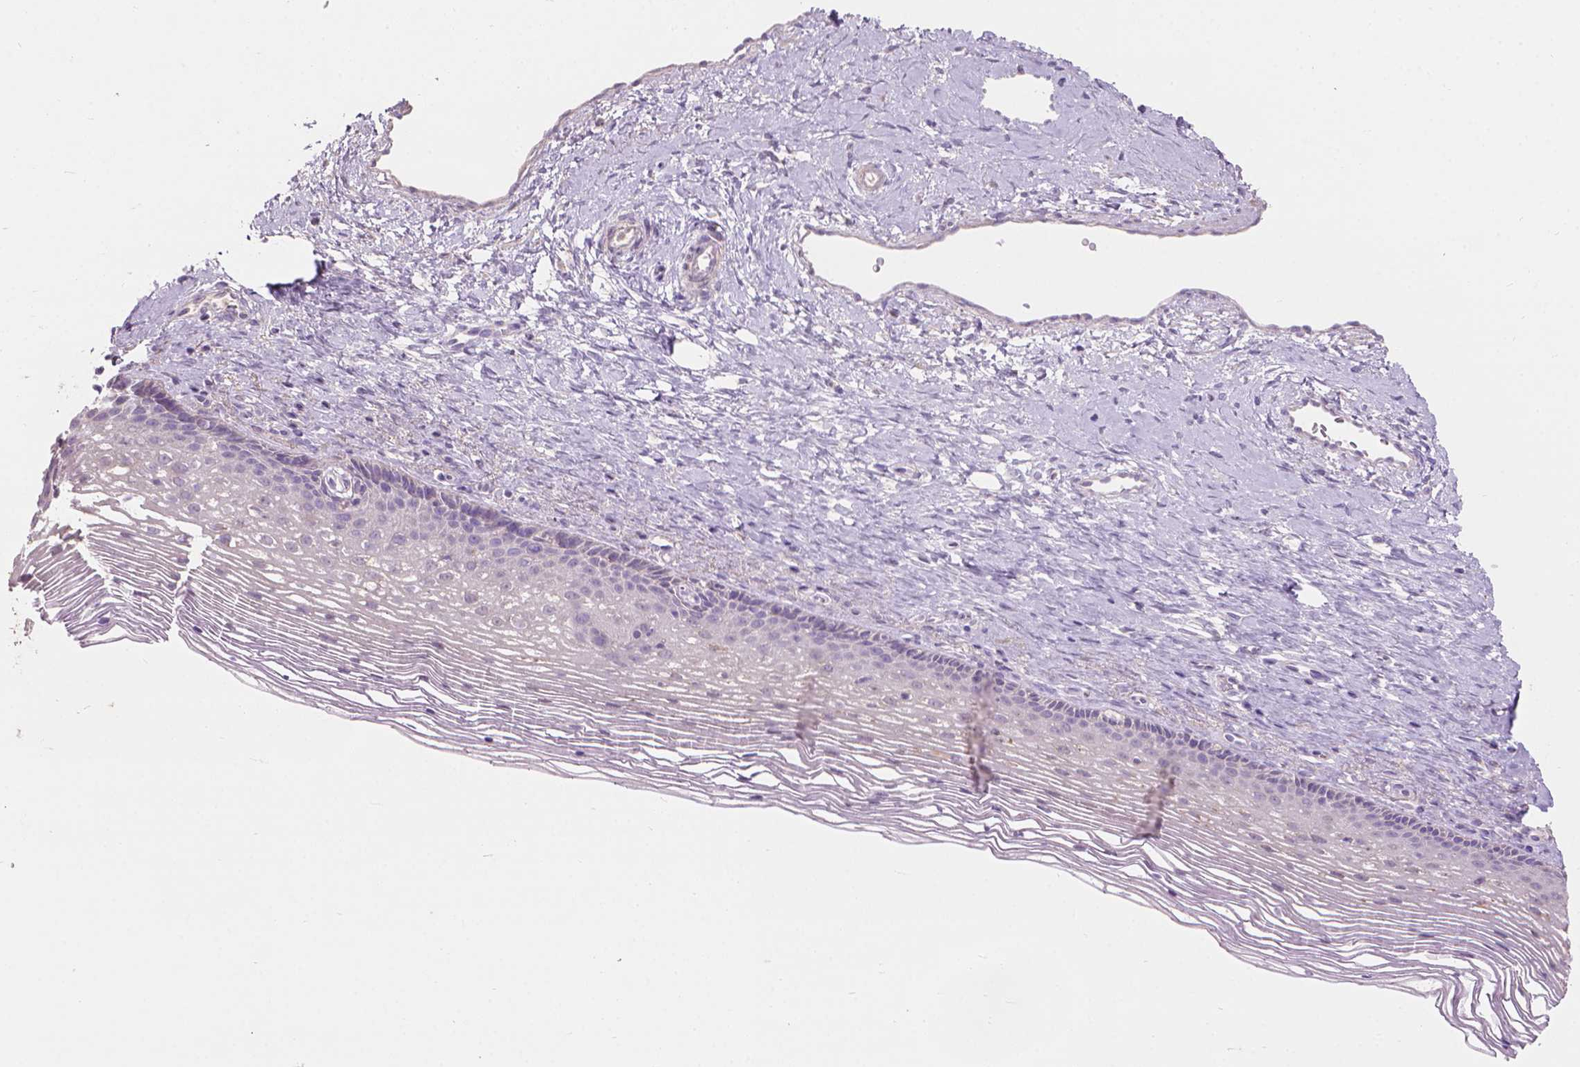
{"staining": {"intensity": "negative", "quantity": "none", "location": "none"}, "tissue": "cervix", "cell_type": "Glandular cells", "image_type": "normal", "snomed": [{"axis": "morphology", "description": "Normal tissue, NOS"}, {"axis": "topography", "description": "Cervix"}], "caption": "The photomicrograph displays no significant staining in glandular cells of cervix. (DAB IHC, high magnification).", "gene": "CABCOCO1", "patient": {"sex": "female", "age": 34}}